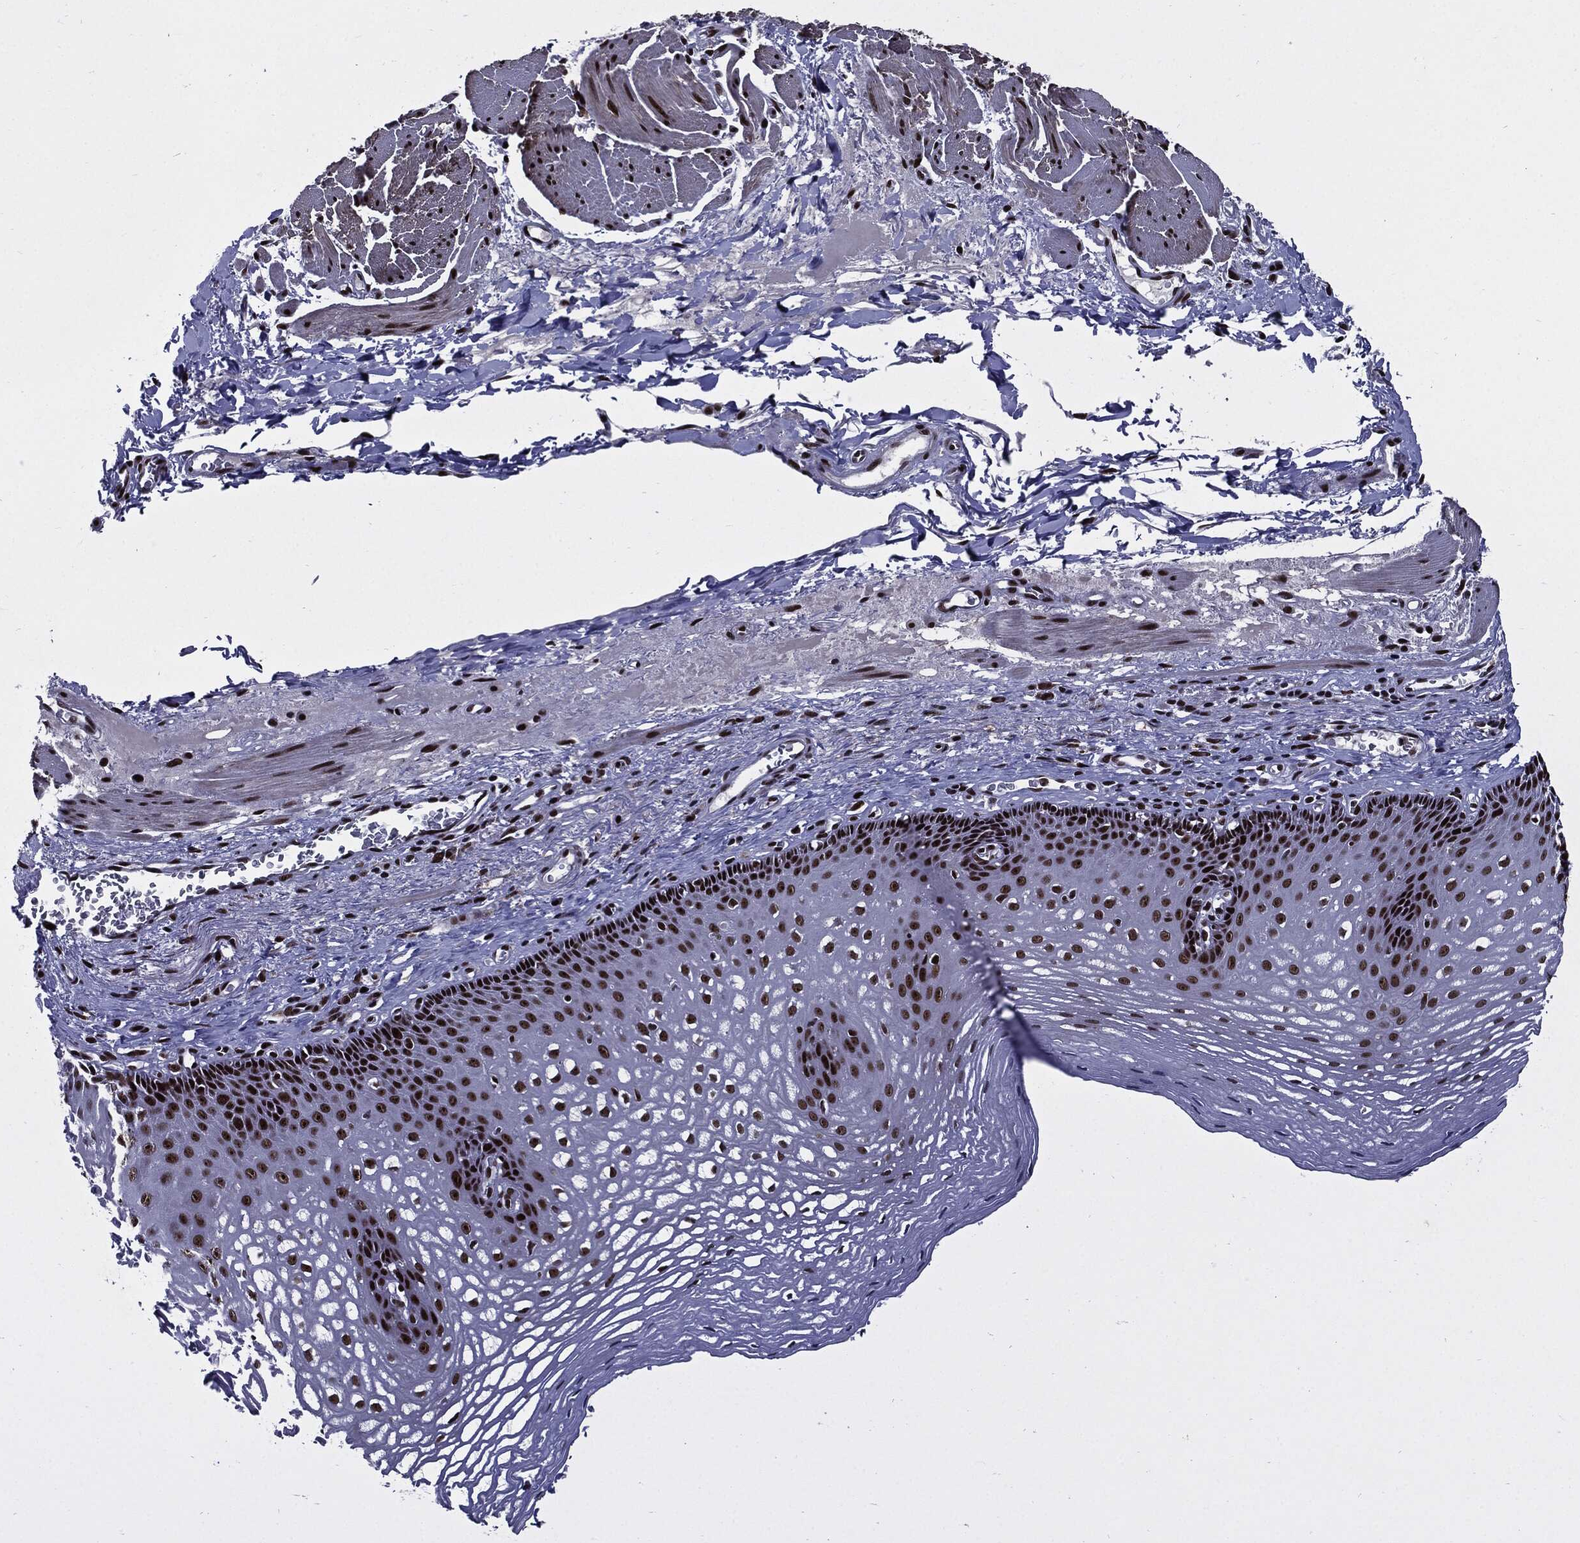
{"staining": {"intensity": "strong", "quantity": ">75%", "location": "nuclear"}, "tissue": "esophagus", "cell_type": "Squamous epithelial cells", "image_type": "normal", "snomed": [{"axis": "morphology", "description": "Normal tissue, NOS"}, {"axis": "topography", "description": "Esophagus"}], "caption": "High-power microscopy captured an immunohistochemistry histopathology image of unremarkable esophagus, revealing strong nuclear expression in about >75% of squamous epithelial cells.", "gene": "ZFP91", "patient": {"sex": "male", "age": 76}}